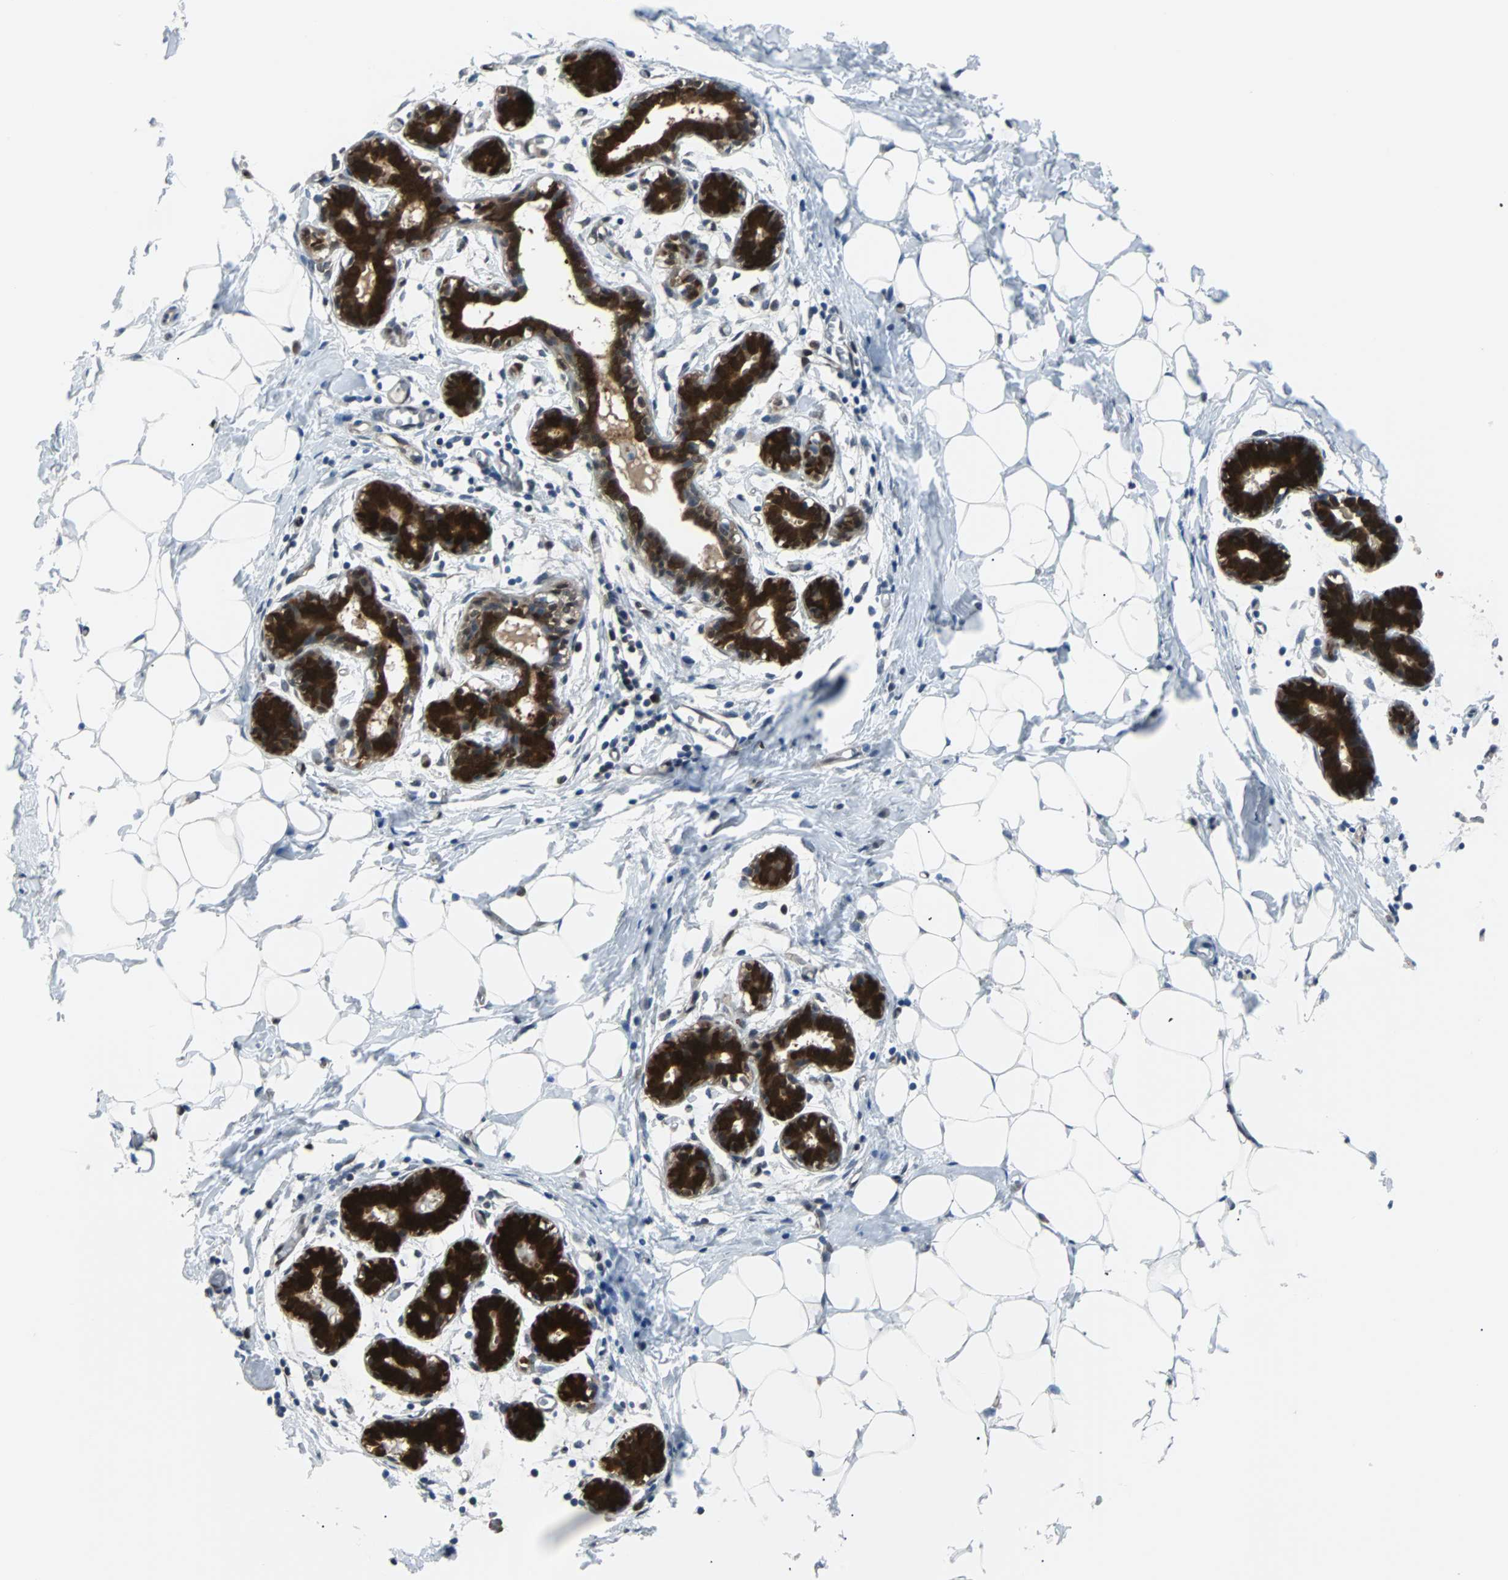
{"staining": {"intensity": "negative", "quantity": "none", "location": "none"}, "tissue": "breast", "cell_type": "Adipocytes", "image_type": "normal", "snomed": [{"axis": "morphology", "description": "Normal tissue, NOS"}, {"axis": "topography", "description": "Breast"}], "caption": "The IHC image has no significant expression in adipocytes of breast.", "gene": "MAP2K6", "patient": {"sex": "female", "age": 27}}